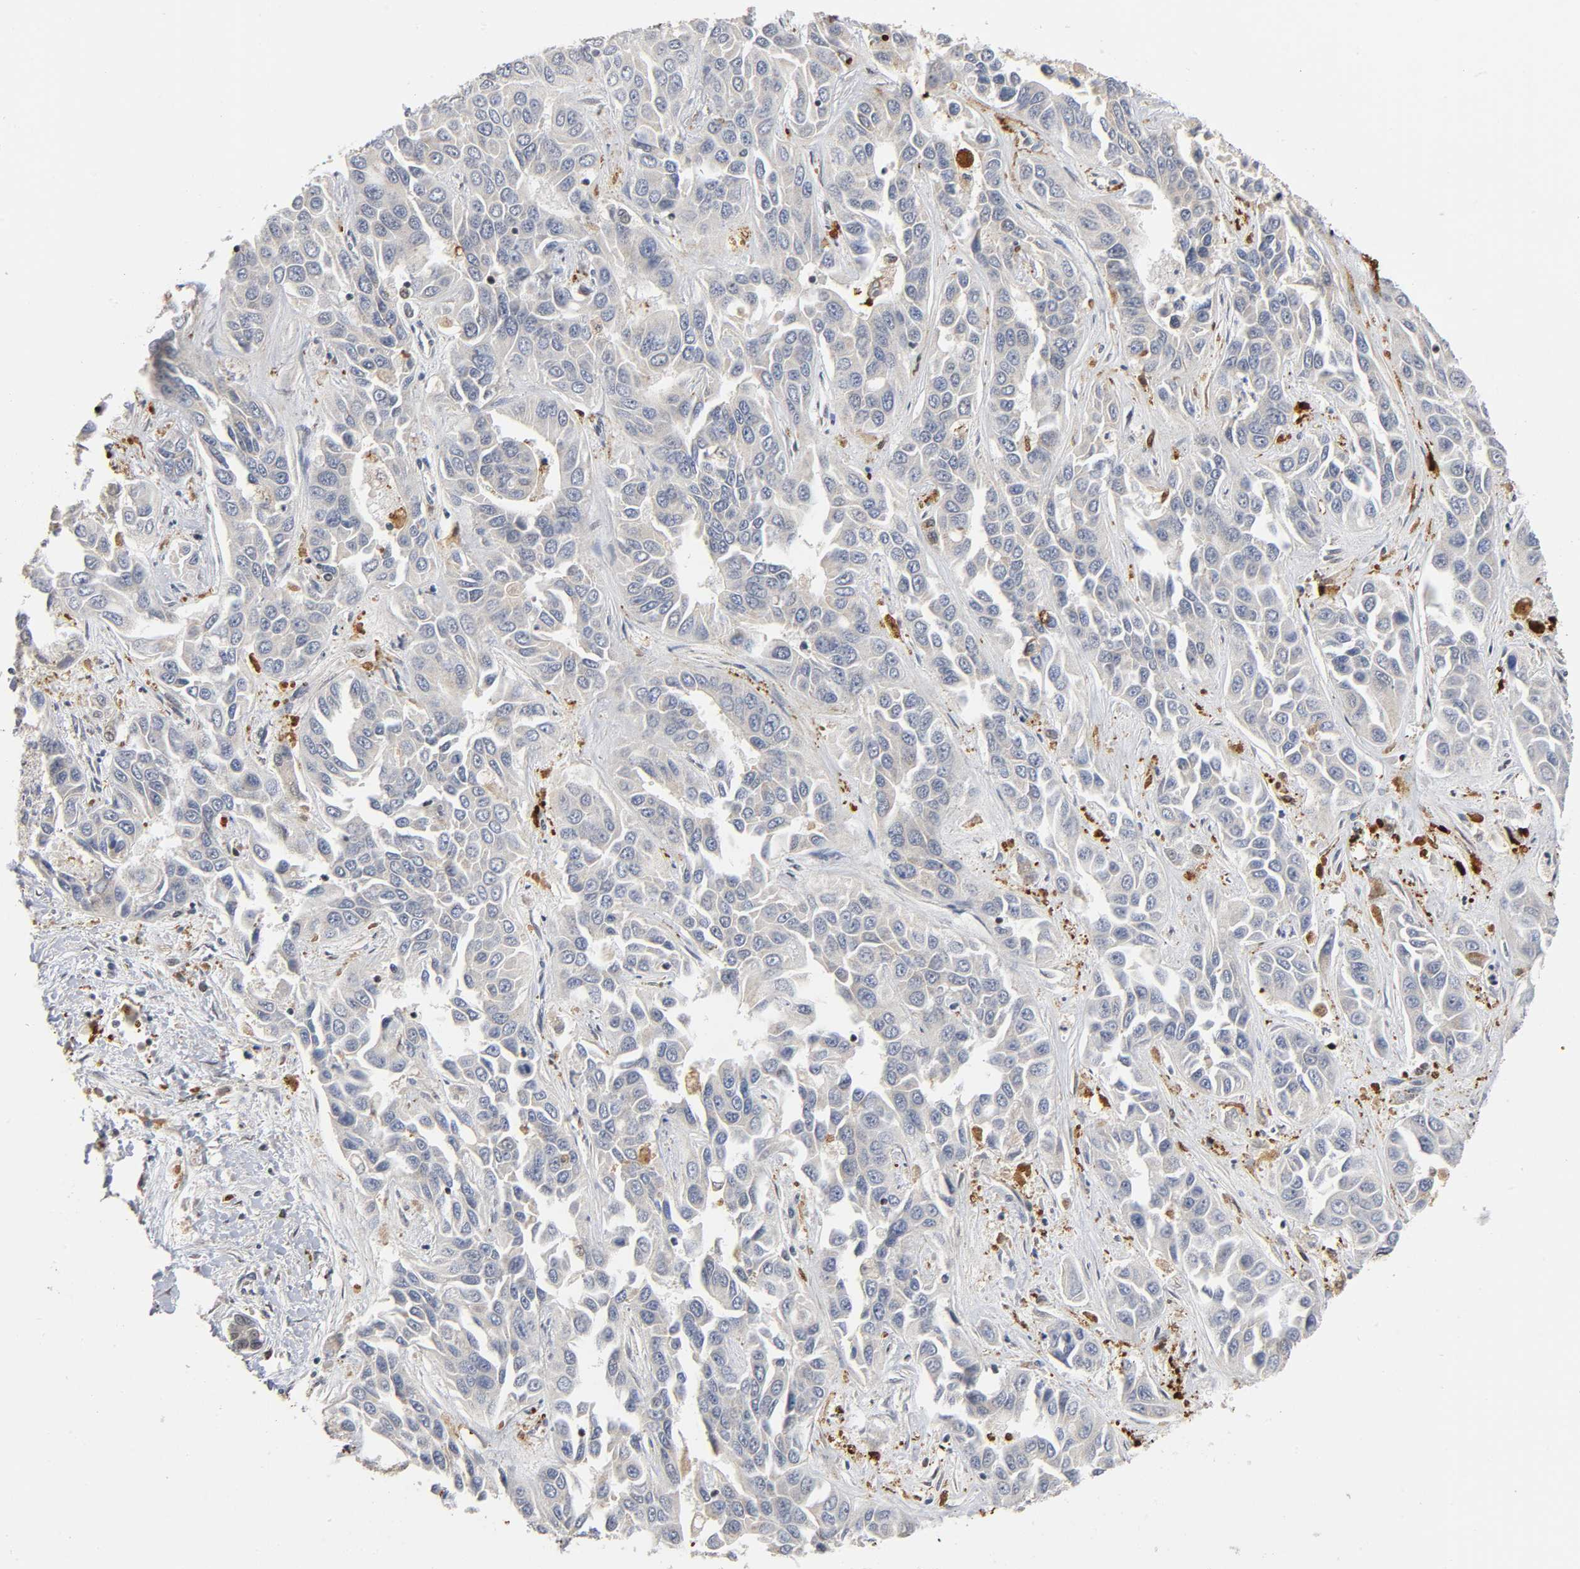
{"staining": {"intensity": "negative", "quantity": "none", "location": "none"}, "tissue": "liver cancer", "cell_type": "Tumor cells", "image_type": "cancer", "snomed": [{"axis": "morphology", "description": "Cholangiocarcinoma"}, {"axis": "topography", "description": "Liver"}], "caption": "Image shows no significant protein positivity in tumor cells of liver cancer (cholangiocarcinoma).", "gene": "KAT2B", "patient": {"sex": "female", "age": 52}}